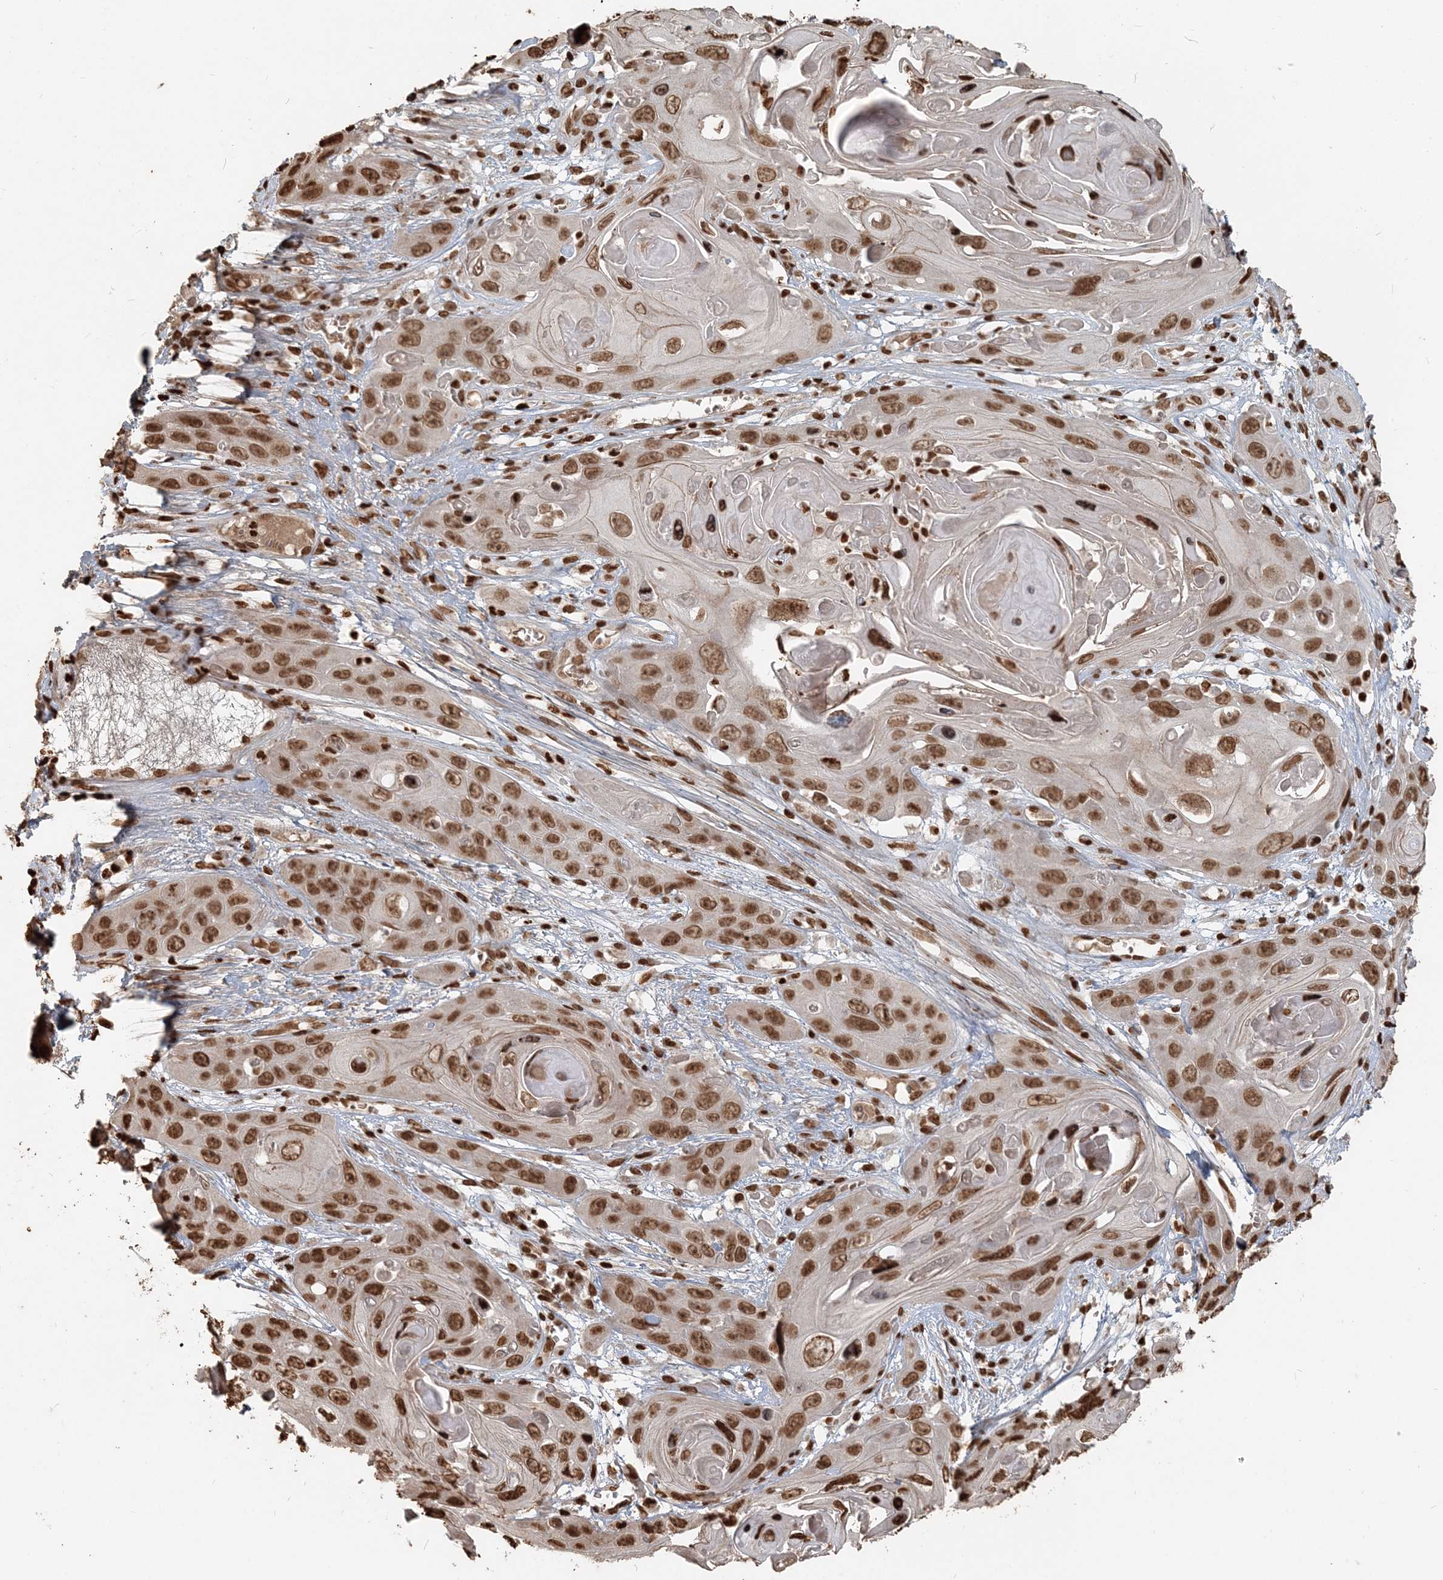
{"staining": {"intensity": "moderate", "quantity": ">75%", "location": "nuclear"}, "tissue": "skin cancer", "cell_type": "Tumor cells", "image_type": "cancer", "snomed": [{"axis": "morphology", "description": "Squamous cell carcinoma, NOS"}, {"axis": "topography", "description": "Skin"}], "caption": "A brown stain shows moderate nuclear positivity of a protein in human skin cancer tumor cells.", "gene": "H3-3B", "patient": {"sex": "male", "age": 55}}